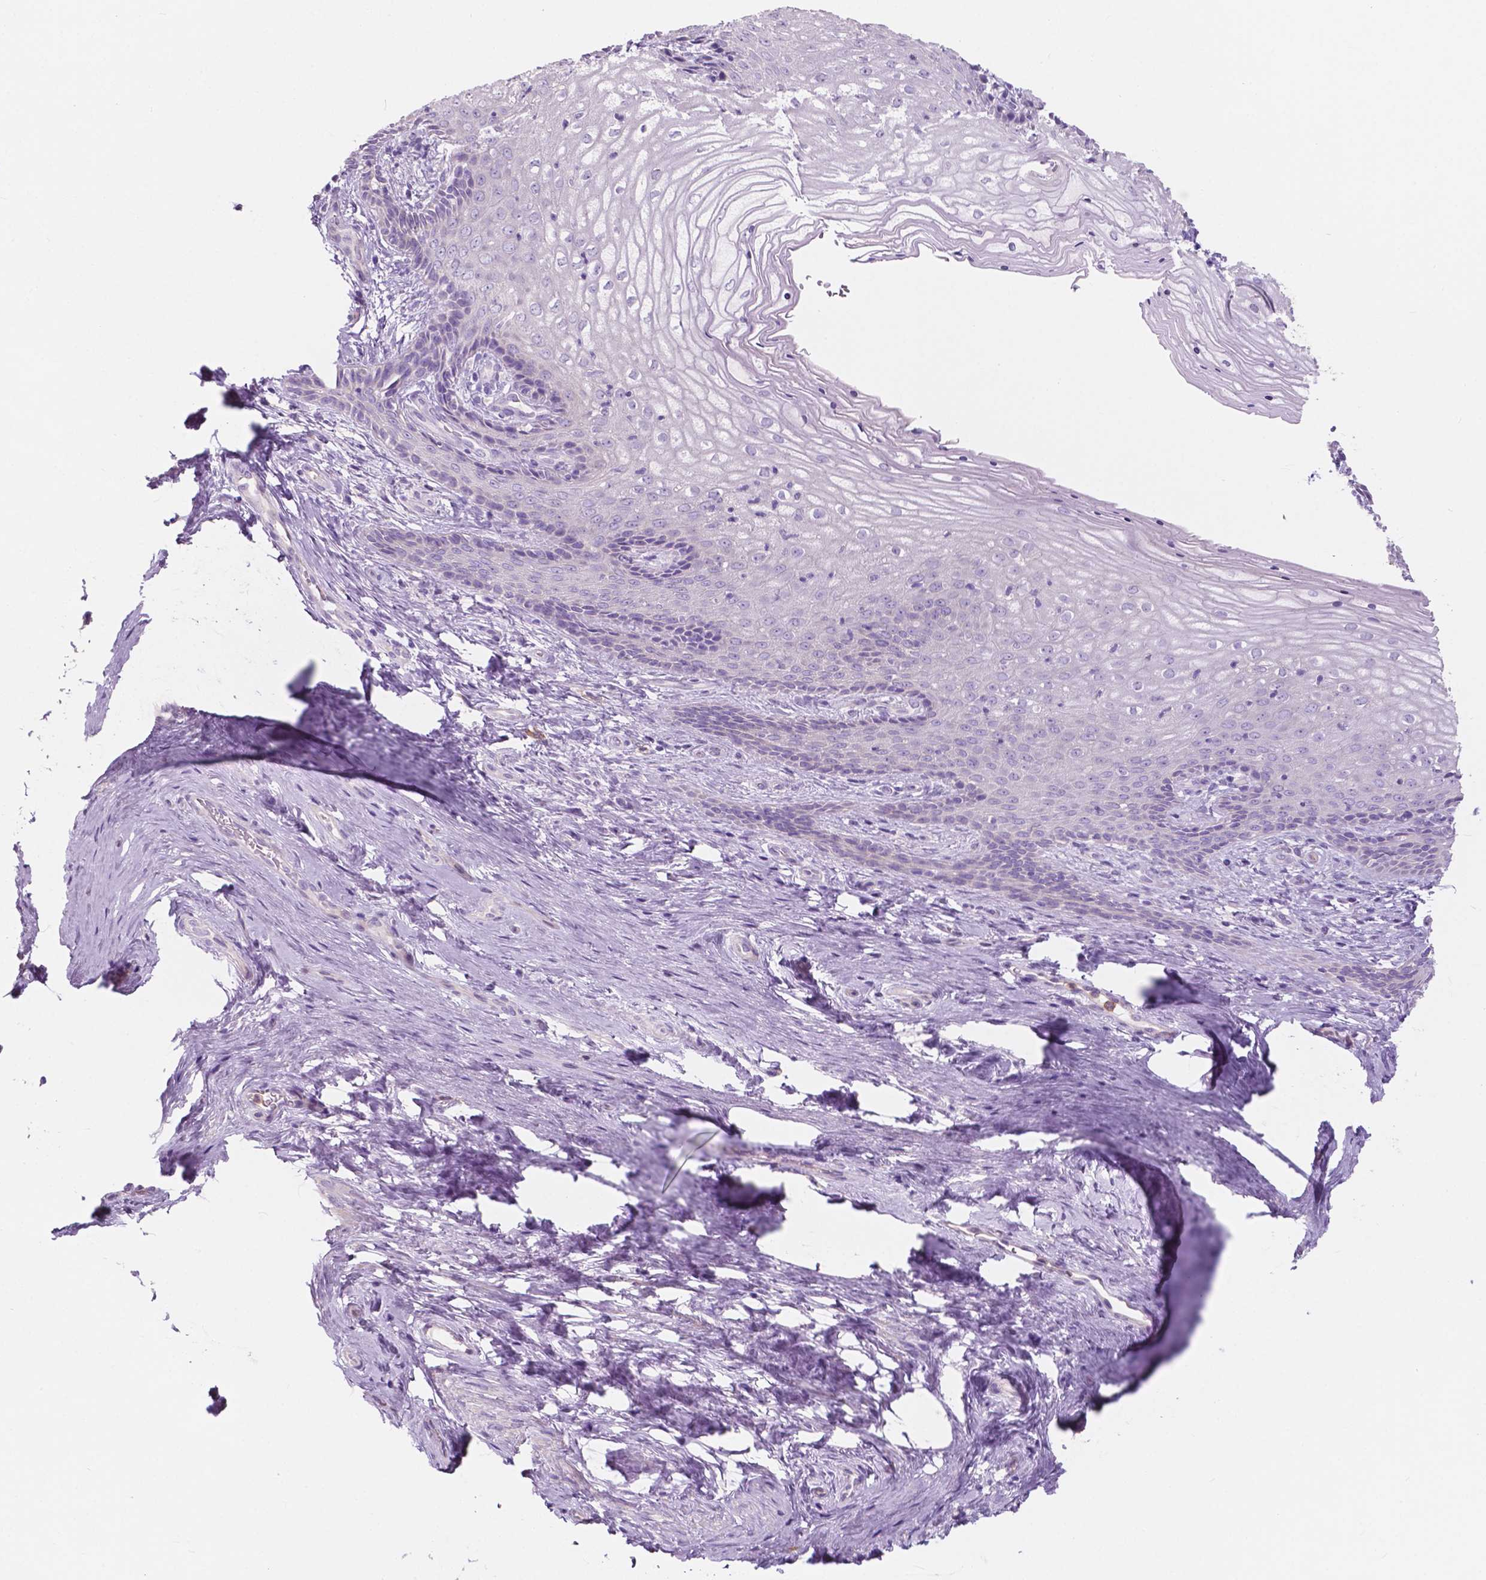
{"staining": {"intensity": "negative", "quantity": "none", "location": "none"}, "tissue": "vagina", "cell_type": "Squamous epithelial cells", "image_type": "normal", "snomed": [{"axis": "morphology", "description": "Normal tissue, NOS"}, {"axis": "topography", "description": "Vagina"}], "caption": "The image reveals no significant expression in squamous epithelial cells of vagina.", "gene": "SEMA4A", "patient": {"sex": "female", "age": 45}}